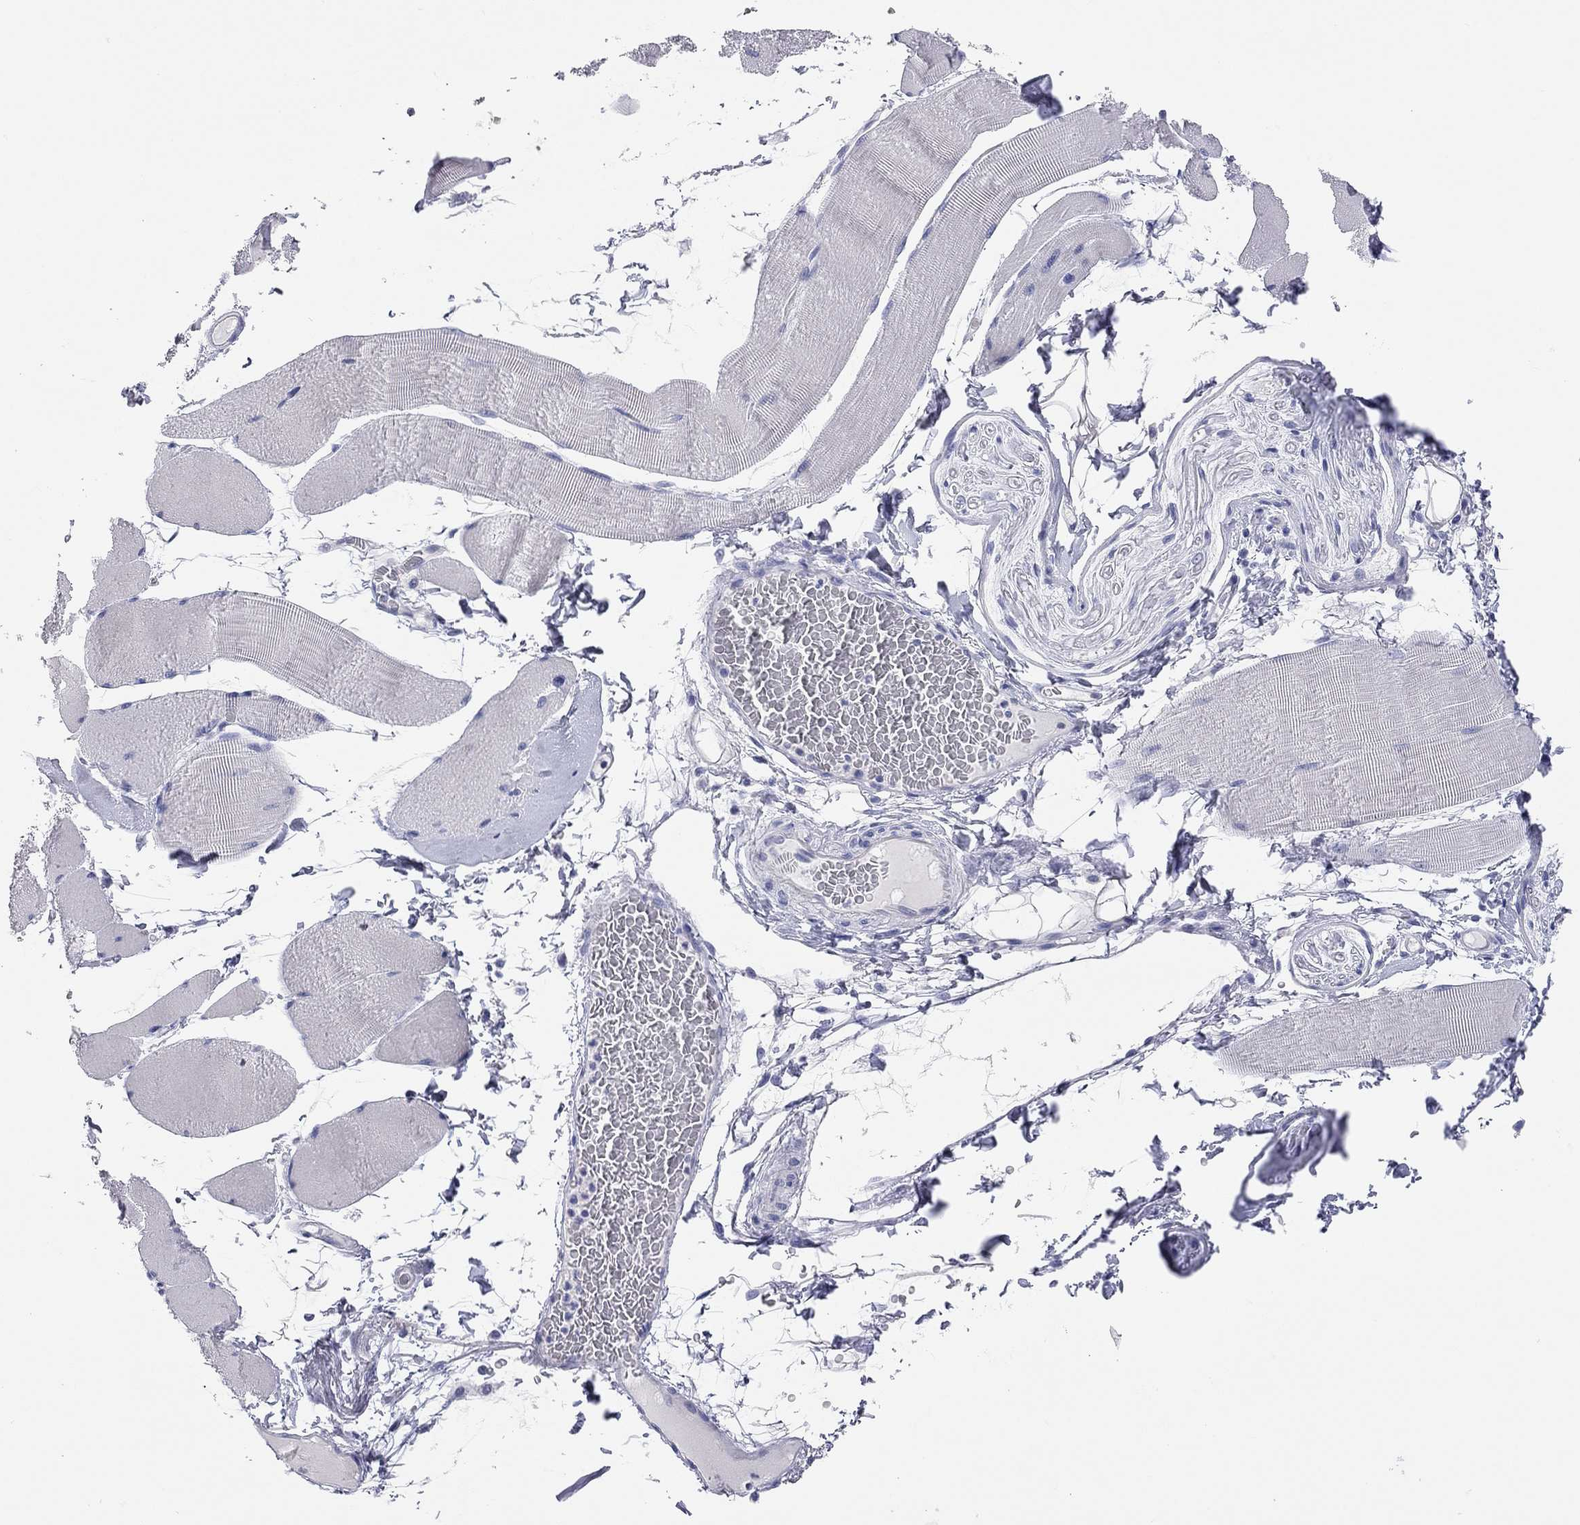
{"staining": {"intensity": "negative", "quantity": "none", "location": "none"}, "tissue": "skeletal muscle", "cell_type": "Myocytes", "image_type": "normal", "snomed": [{"axis": "morphology", "description": "Normal tissue, NOS"}, {"axis": "topography", "description": "Skeletal muscle"}], "caption": "High power microscopy photomicrograph of an IHC photomicrograph of unremarkable skeletal muscle, revealing no significant staining in myocytes.", "gene": "ENSG00000269035", "patient": {"sex": "male", "age": 56}}